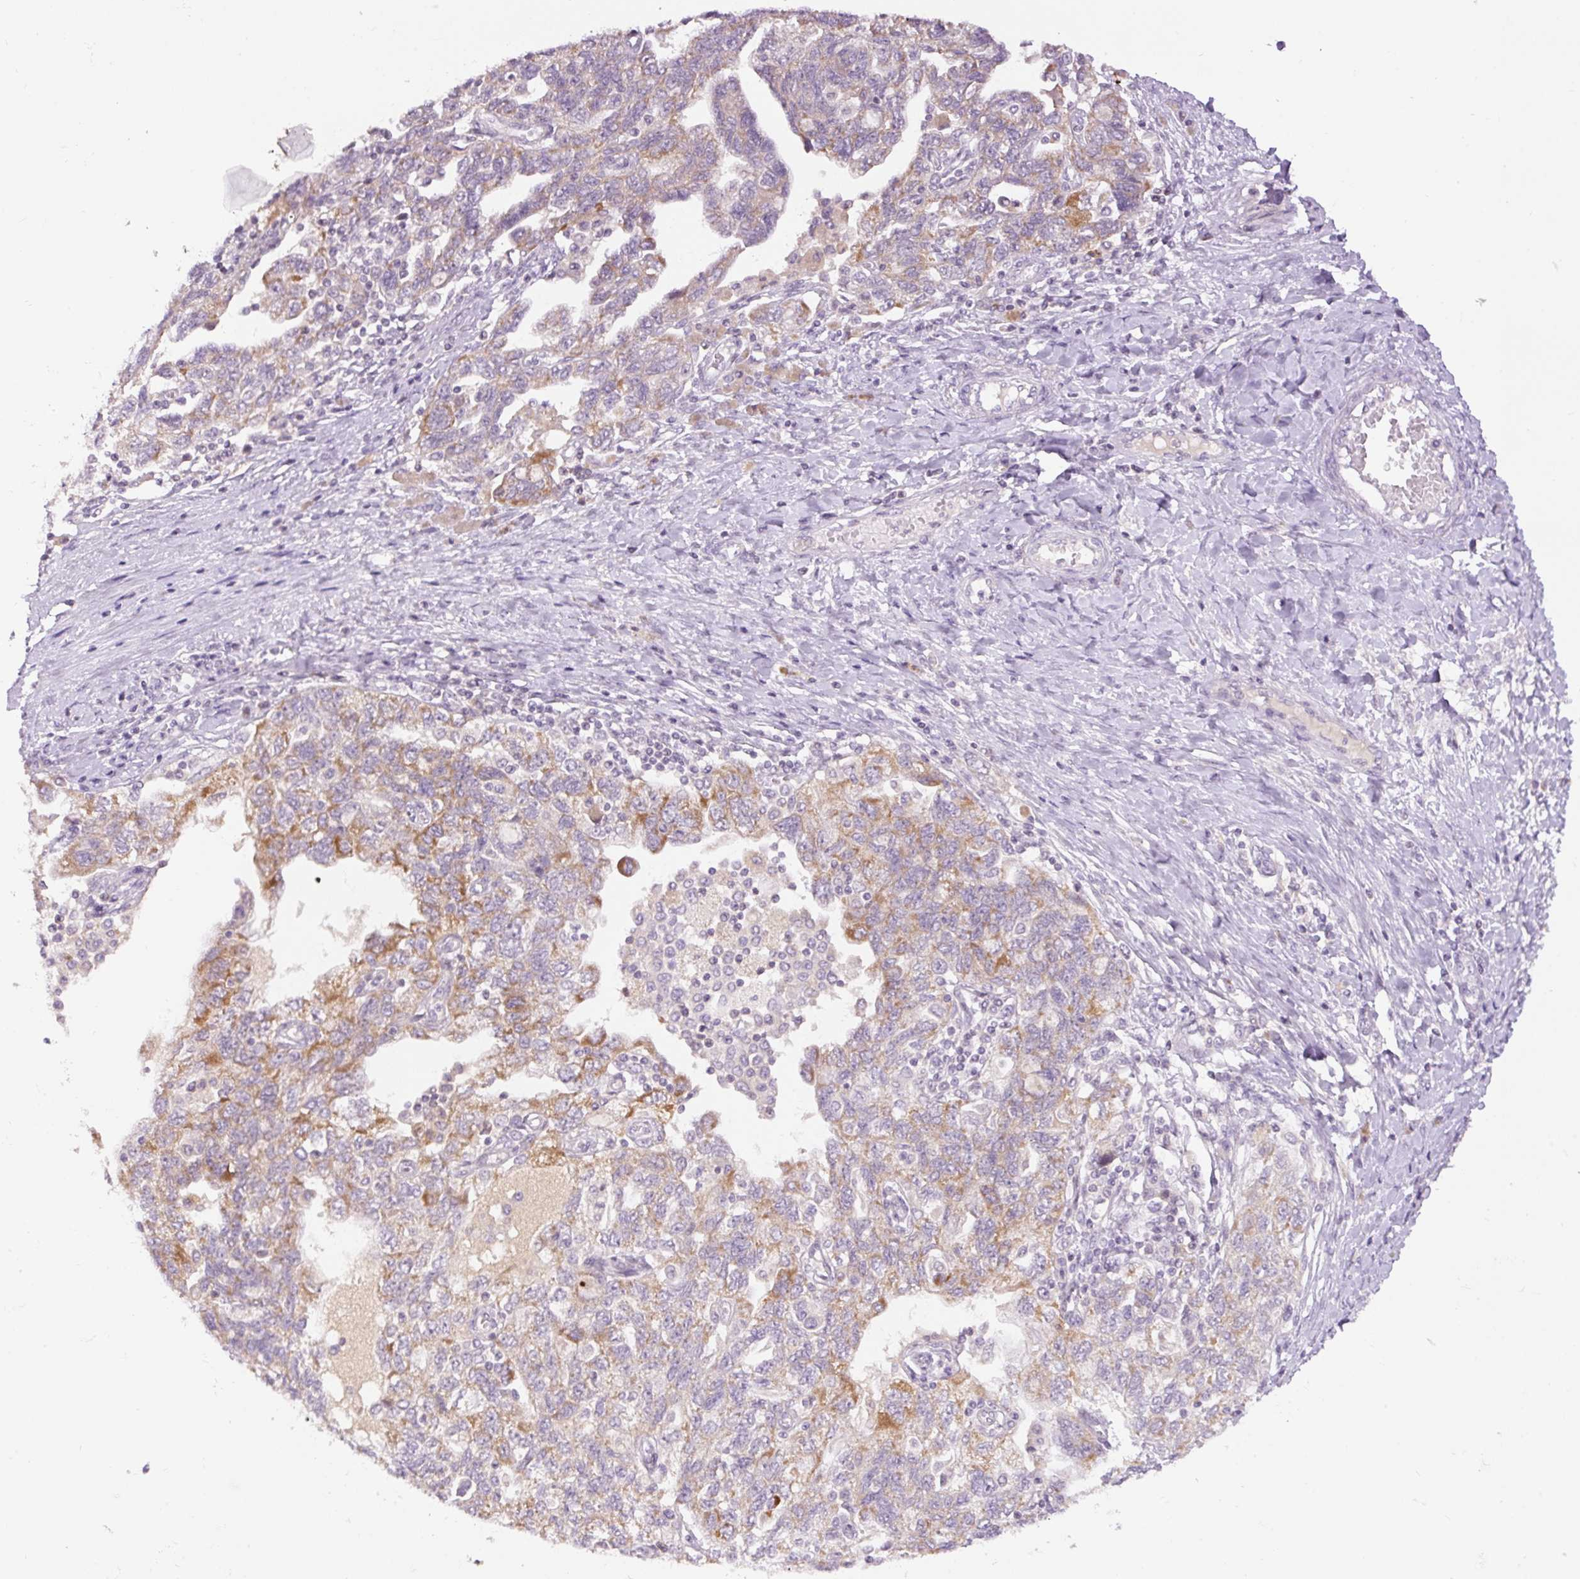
{"staining": {"intensity": "moderate", "quantity": "<25%", "location": "cytoplasmic/membranous"}, "tissue": "ovarian cancer", "cell_type": "Tumor cells", "image_type": "cancer", "snomed": [{"axis": "morphology", "description": "Carcinoma, NOS"}, {"axis": "morphology", "description": "Cystadenocarcinoma, serous, NOS"}, {"axis": "topography", "description": "Ovary"}], "caption": "Protein expression analysis of human ovarian carcinoma reveals moderate cytoplasmic/membranous positivity in about <25% of tumor cells.", "gene": "ABHD11", "patient": {"sex": "female", "age": 69}}